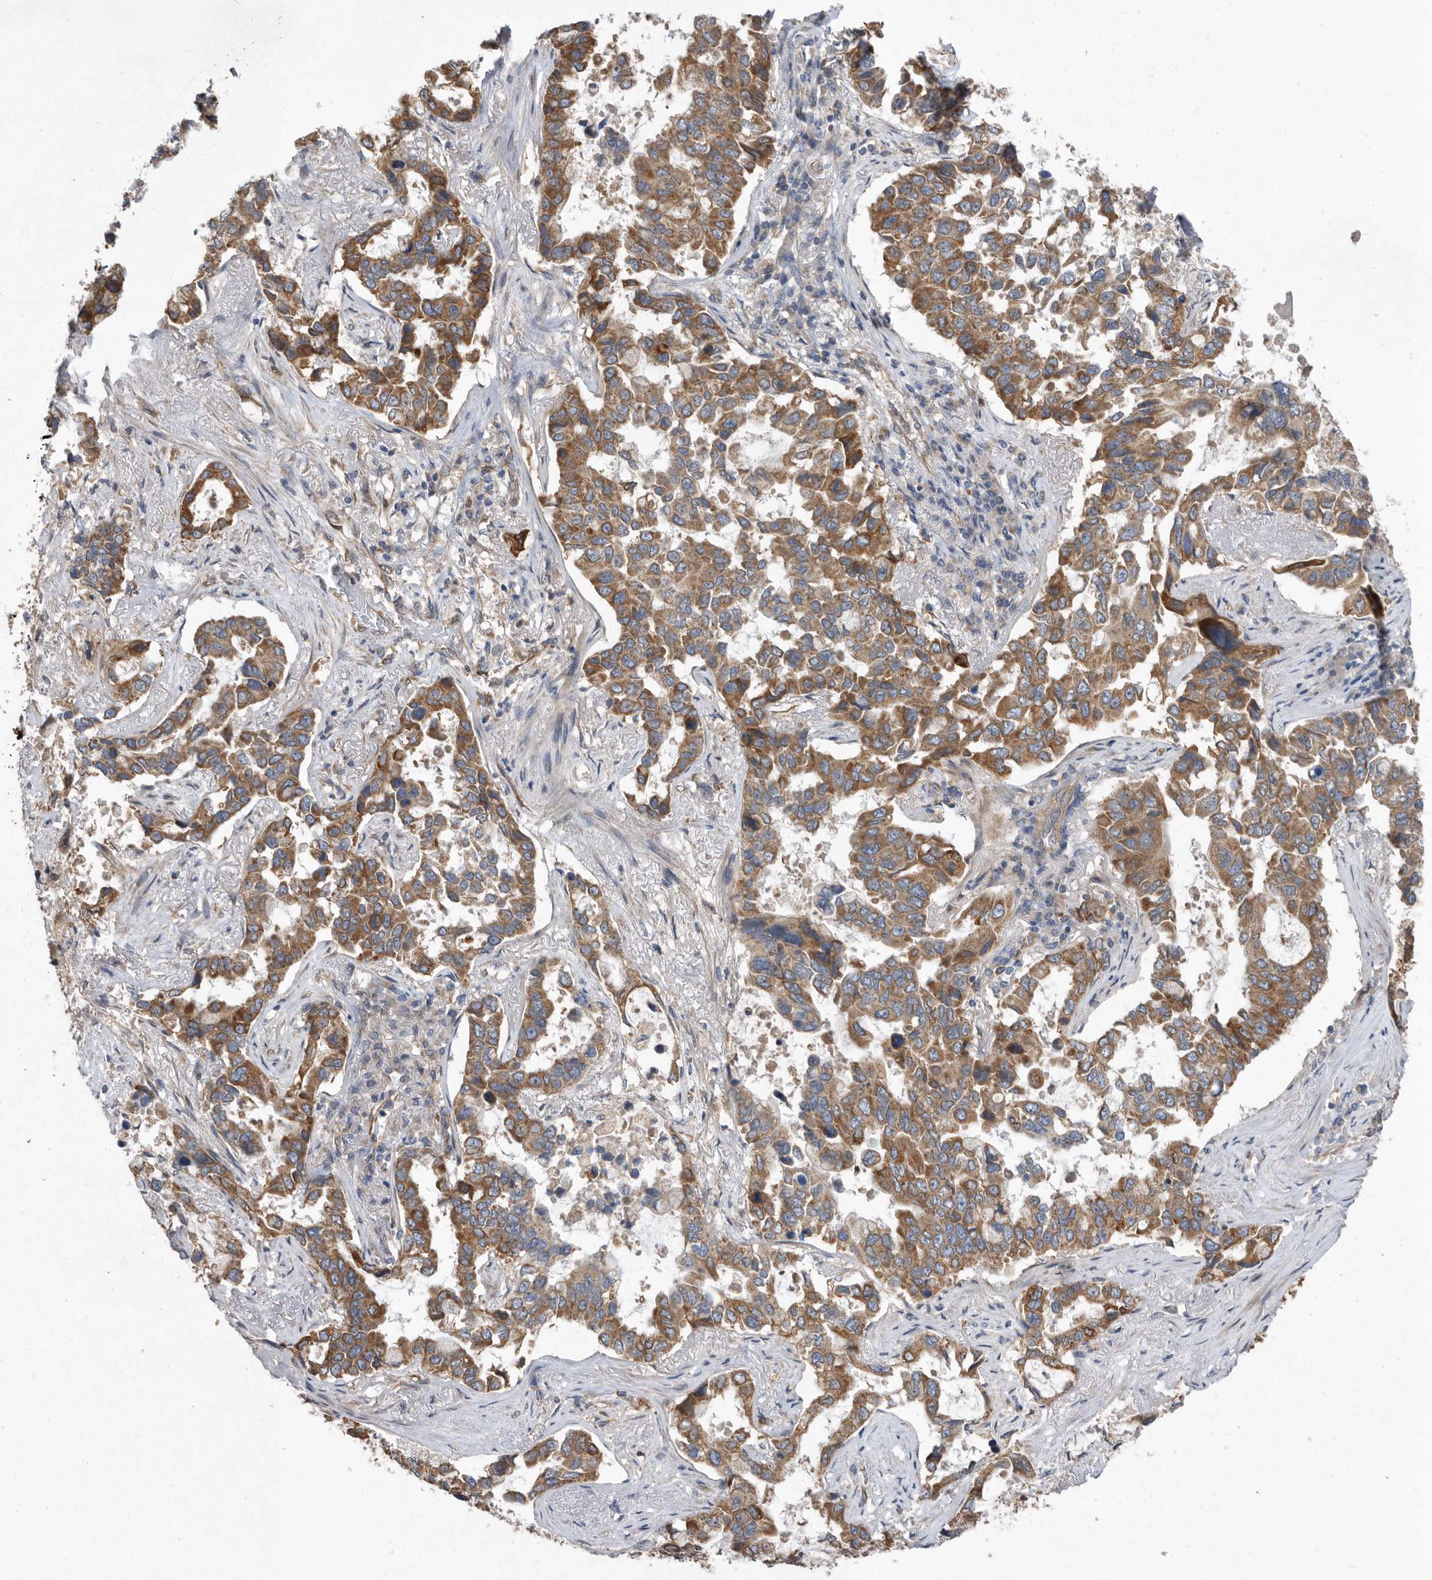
{"staining": {"intensity": "moderate", "quantity": "25%-75%", "location": "cytoplasmic/membranous"}, "tissue": "lung cancer", "cell_type": "Tumor cells", "image_type": "cancer", "snomed": [{"axis": "morphology", "description": "Squamous cell carcinoma, NOS"}, {"axis": "topography", "description": "Lung"}], "caption": "DAB (3,3'-diaminobenzidine) immunohistochemical staining of human lung squamous cell carcinoma demonstrates moderate cytoplasmic/membranous protein staining in about 25%-75% of tumor cells. (brown staining indicates protein expression, while blue staining denotes nuclei).", "gene": "PON2", "patient": {"sex": "male", "age": 66}}